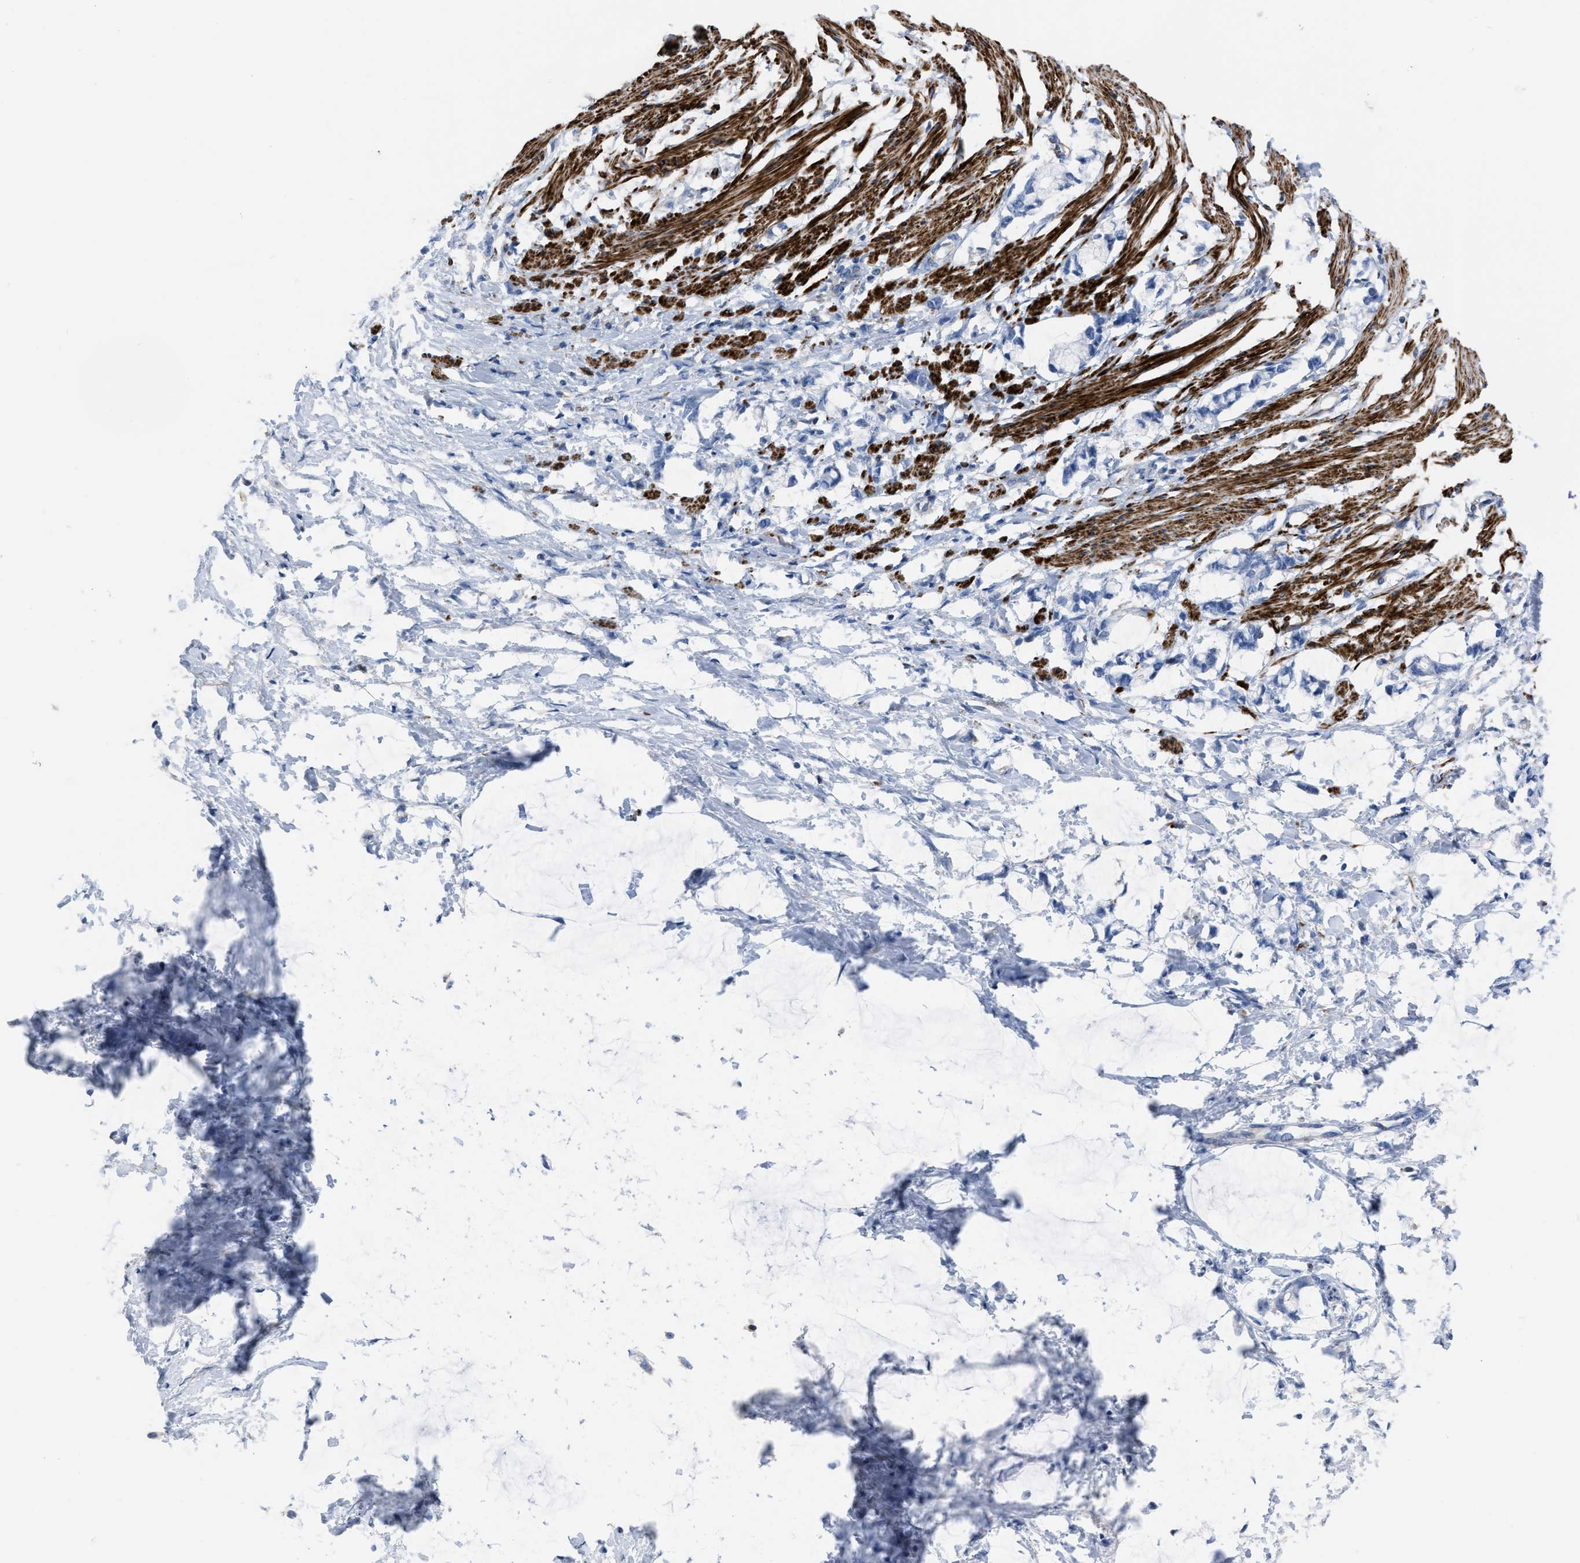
{"staining": {"intensity": "strong", "quantity": ">75%", "location": "cytoplasmic/membranous"}, "tissue": "smooth muscle", "cell_type": "Smooth muscle cells", "image_type": "normal", "snomed": [{"axis": "morphology", "description": "Normal tissue, NOS"}, {"axis": "morphology", "description": "Adenocarcinoma, NOS"}, {"axis": "topography", "description": "Smooth muscle"}, {"axis": "topography", "description": "Colon"}], "caption": "Immunohistochemistry photomicrograph of benign smooth muscle stained for a protein (brown), which shows high levels of strong cytoplasmic/membranous expression in about >75% of smooth muscle cells.", "gene": "PRMT2", "patient": {"sex": "male", "age": 14}}